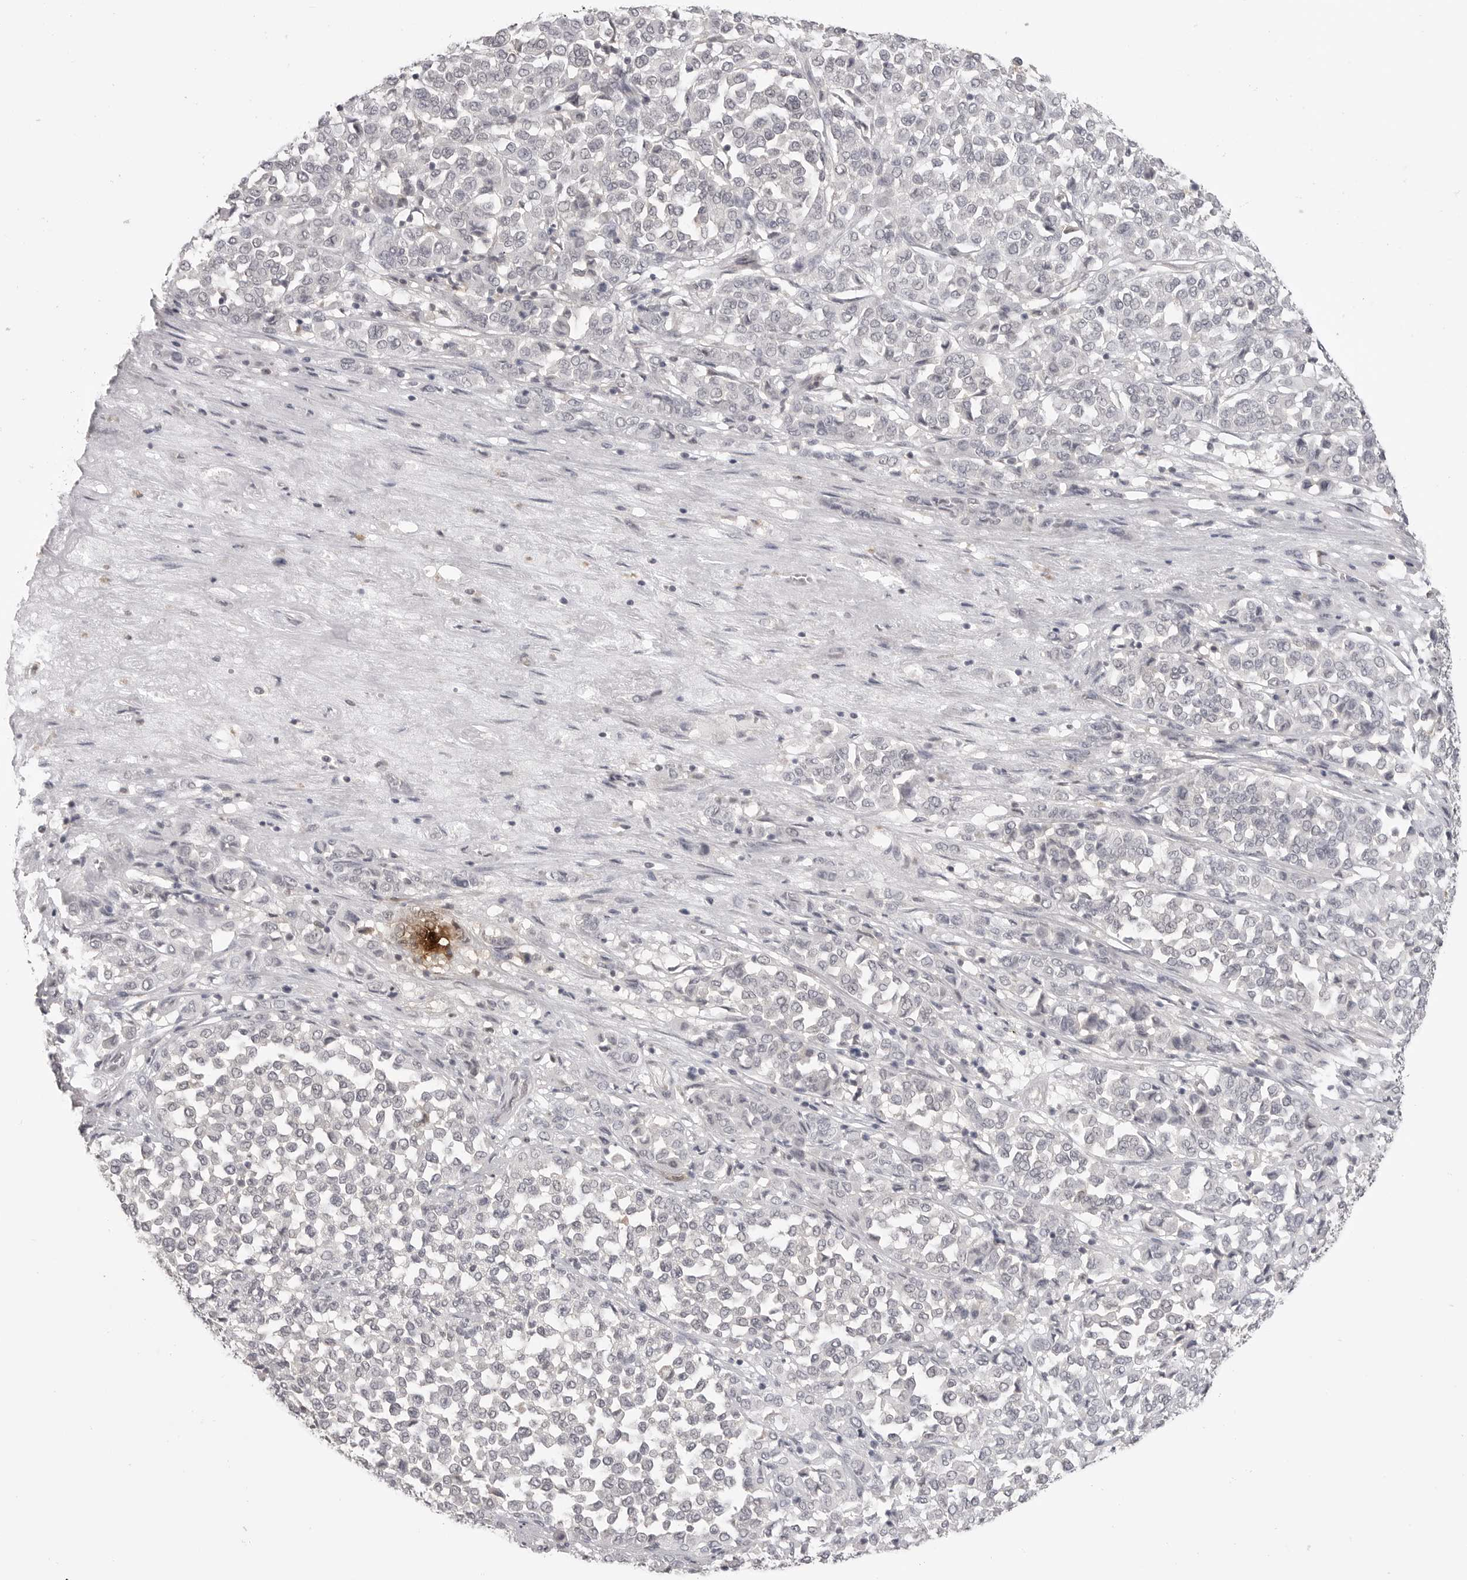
{"staining": {"intensity": "negative", "quantity": "none", "location": "none"}, "tissue": "melanoma", "cell_type": "Tumor cells", "image_type": "cancer", "snomed": [{"axis": "morphology", "description": "Malignant melanoma, Metastatic site"}, {"axis": "topography", "description": "Pancreas"}], "caption": "The image demonstrates no staining of tumor cells in malignant melanoma (metastatic site).", "gene": "IFNGR1", "patient": {"sex": "female", "age": 30}}